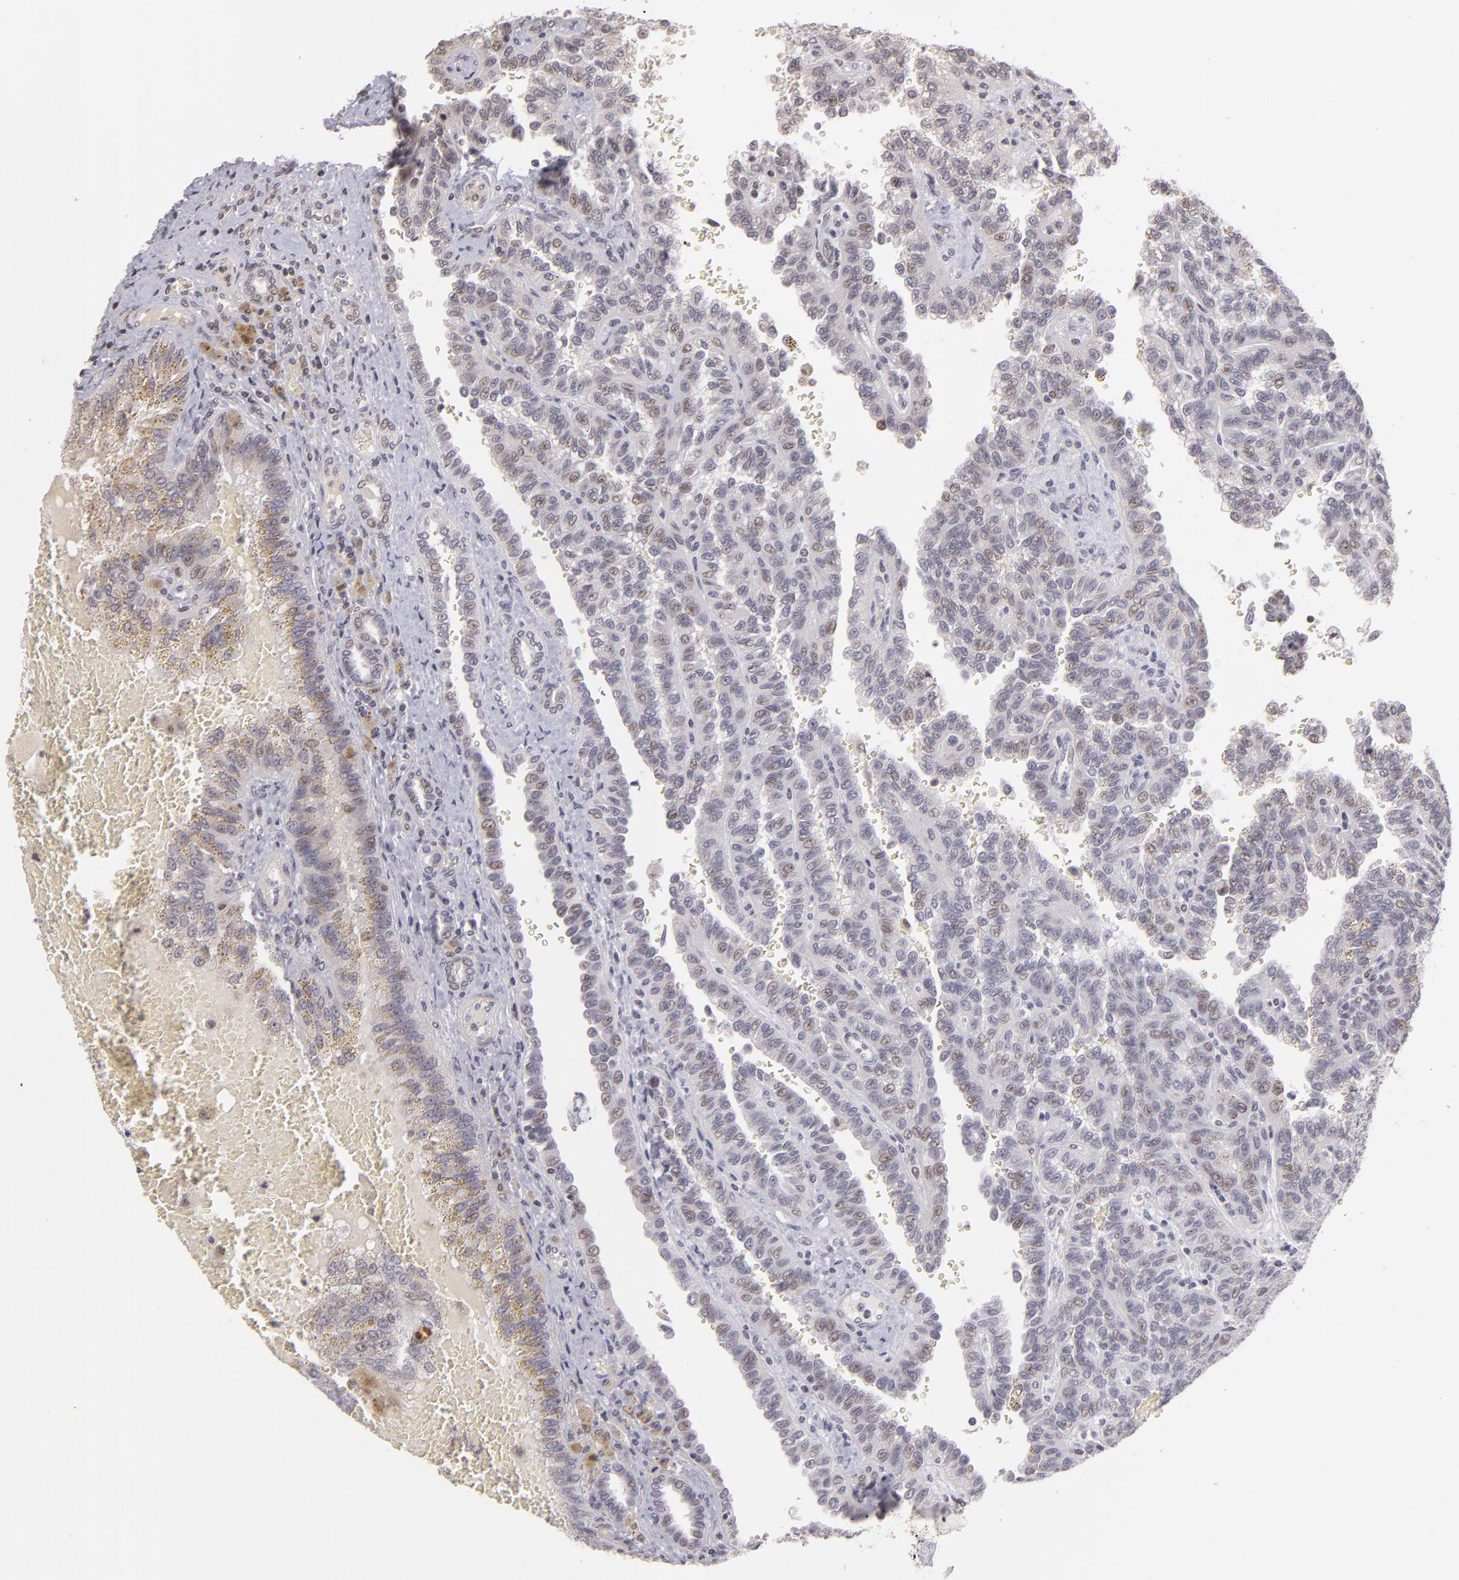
{"staining": {"intensity": "weak", "quantity": "<25%", "location": "nuclear"}, "tissue": "renal cancer", "cell_type": "Tumor cells", "image_type": "cancer", "snomed": [{"axis": "morphology", "description": "Inflammation, NOS"}, {"axis": "morphology", "description": "Adenocarcinoma, NOS"}, {"axis": "topography", "description": "Kidney"}], "caption": "IHC of human renal cancer (adenocarcinoma) demonstrates no positivity in tumor cells.", "gene": "RARB", "patient": {"sex": "male", "age": 68}}